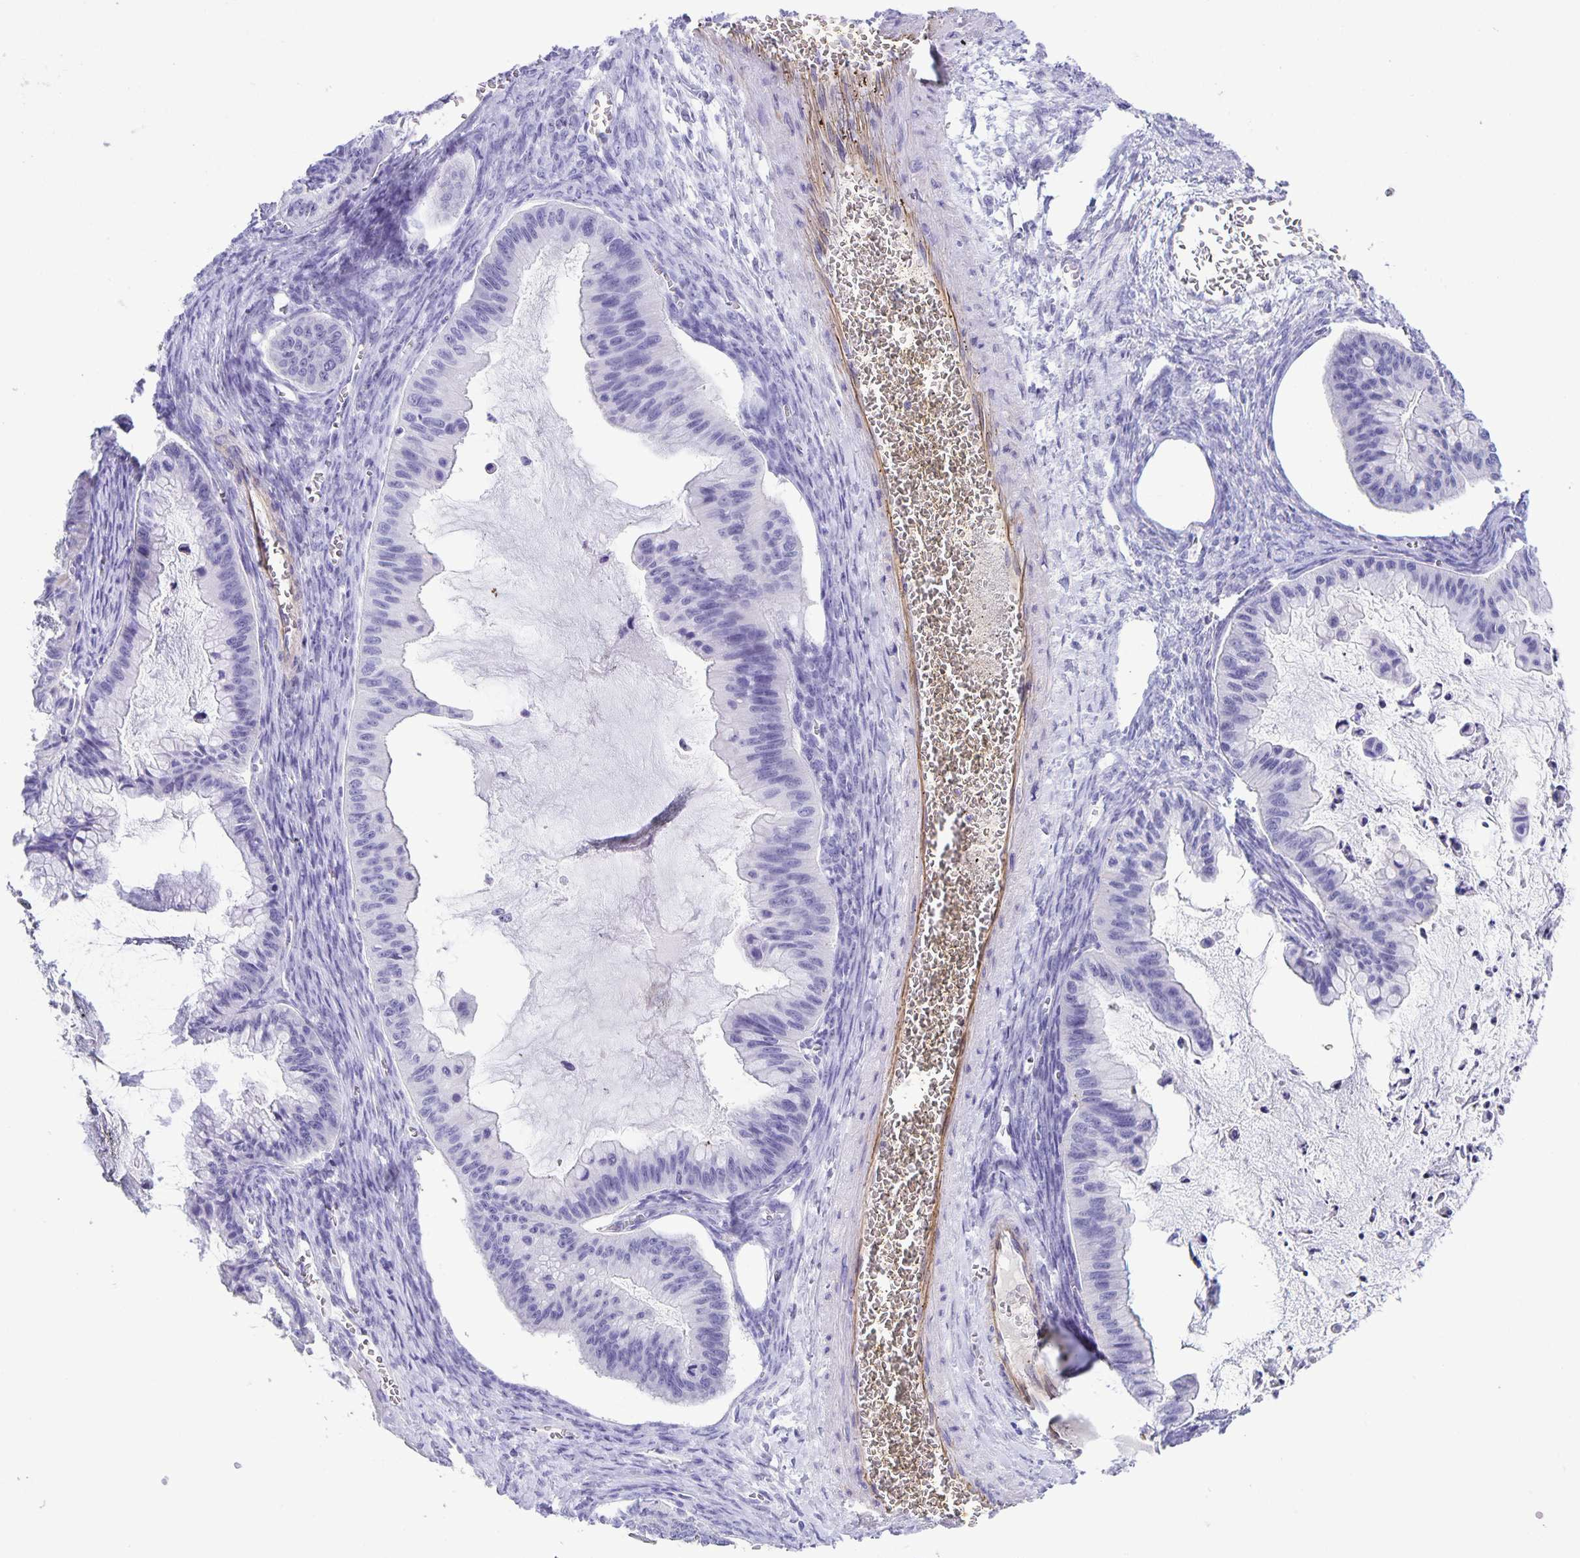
{"staining": {"intensity": "negative", "quantity": "none", "location": "none"}, "tissue": "ovarian cancer", "cell_type": "Tumor cells", "image_type": "cancer", "snomed": [{"axis": "morphology", "description": "Cystadenocarcinoma, mucinous, NOS"}, {"axis": "topography", "description": "Ovary"}], "caption": "Immunohistochemical staining of human mucinous cystadenocarcinoma (ovarian) demonstrates no significant expression in tumor cells. (DAB immunohistochemistry with hematoxylin counter stain).", "gene": "UBQLN3", "patient": {"sex": "female", "age": 72}}